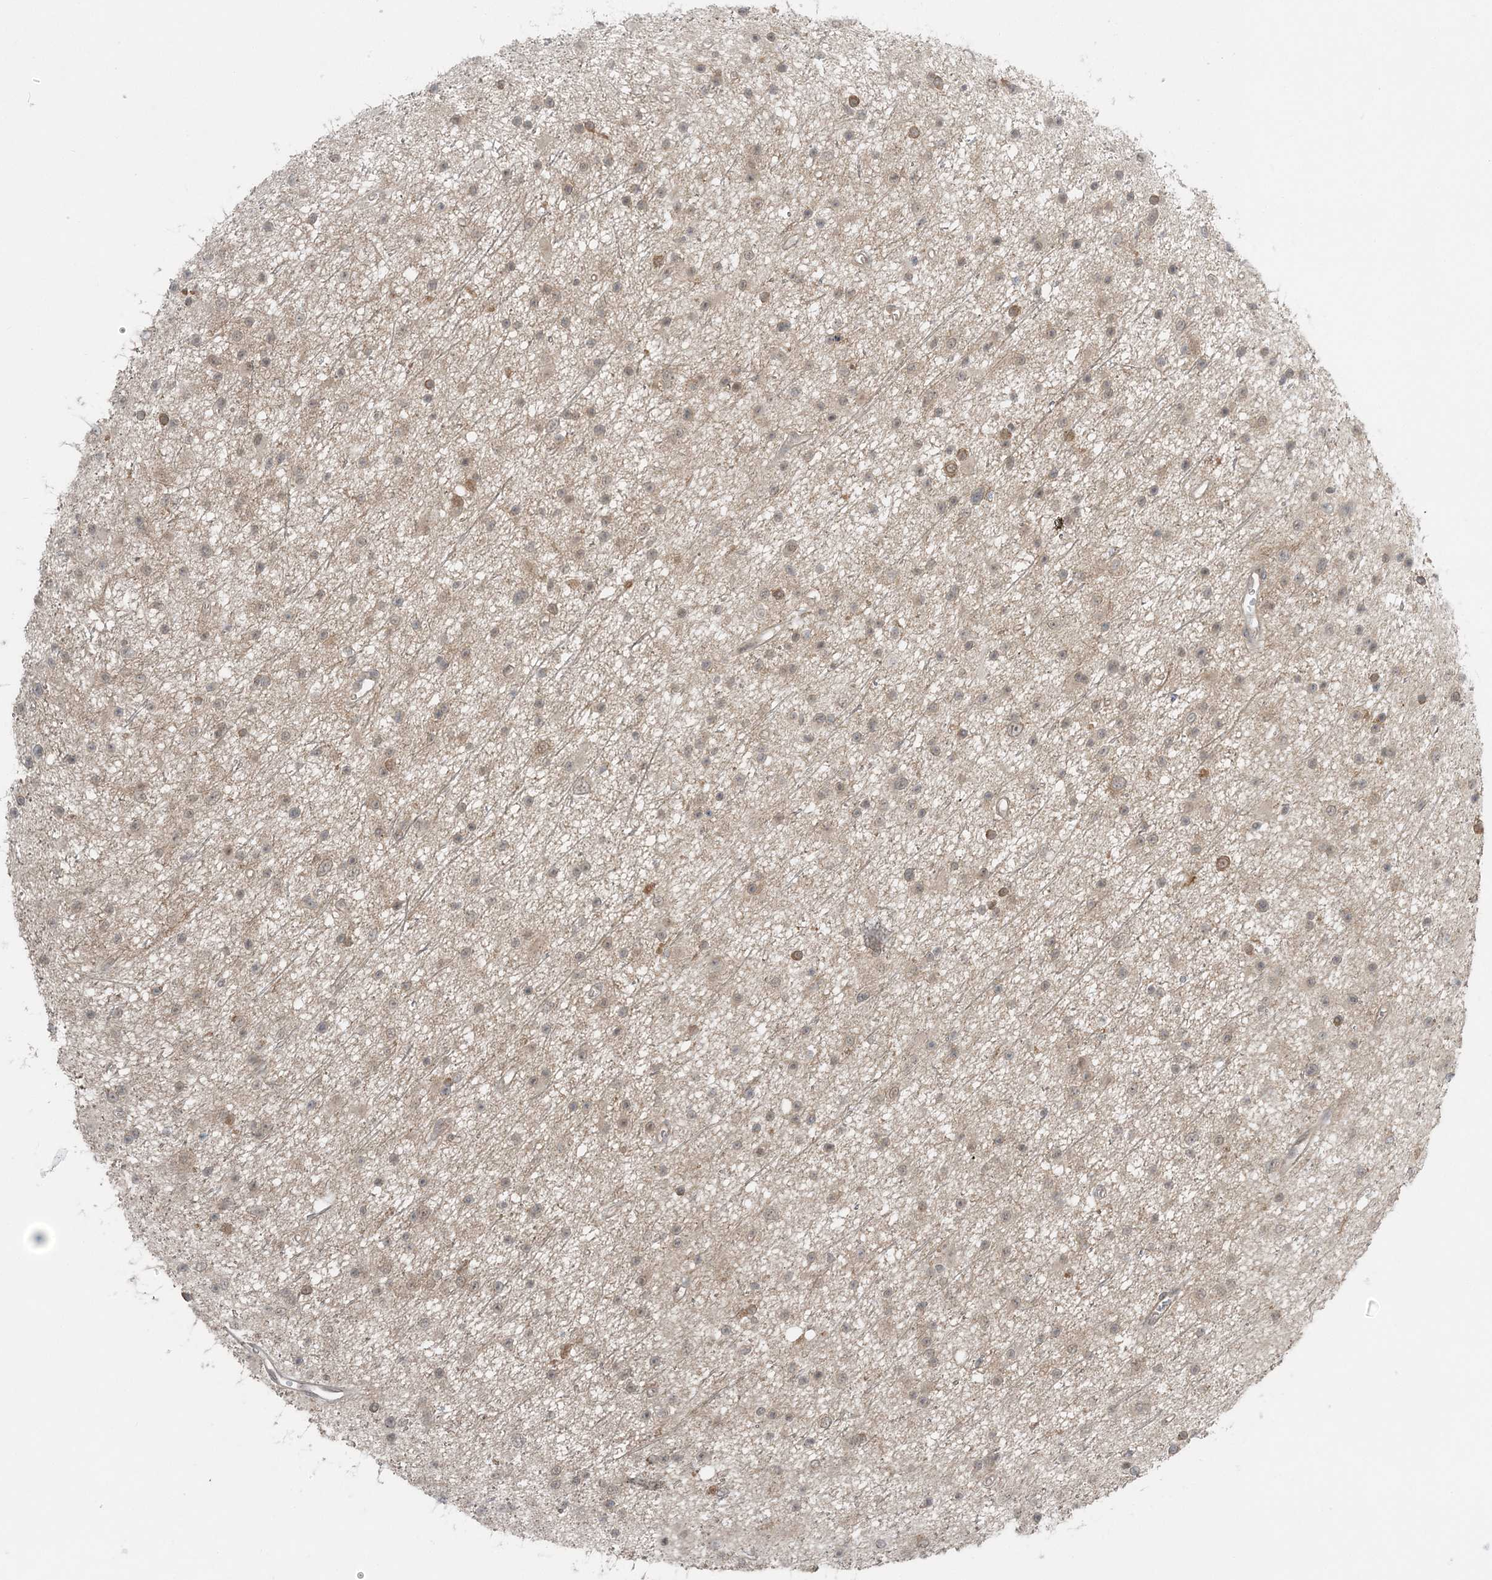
{"staining": {"intensity": "moderate", "quantity": "<25%", "location": "cytoplasmic/membranous"}, "tissue": "glioma", "cell_type": "Tumor cells", "image_type": "cancer", "snomed": [{"axis": "morphology", "description": "Glioma, malignant, Low grade"}, {"axis": "topography", "description": "Cerebral cortex"}], "caption": "Protein staining by immunohistochemistry reveals moderate cytoplasmic/membranous expression in about <25% of tumor cells in glioma.", "gene": "ATP11A", "patient": {"sex": "female", "age": 39}}